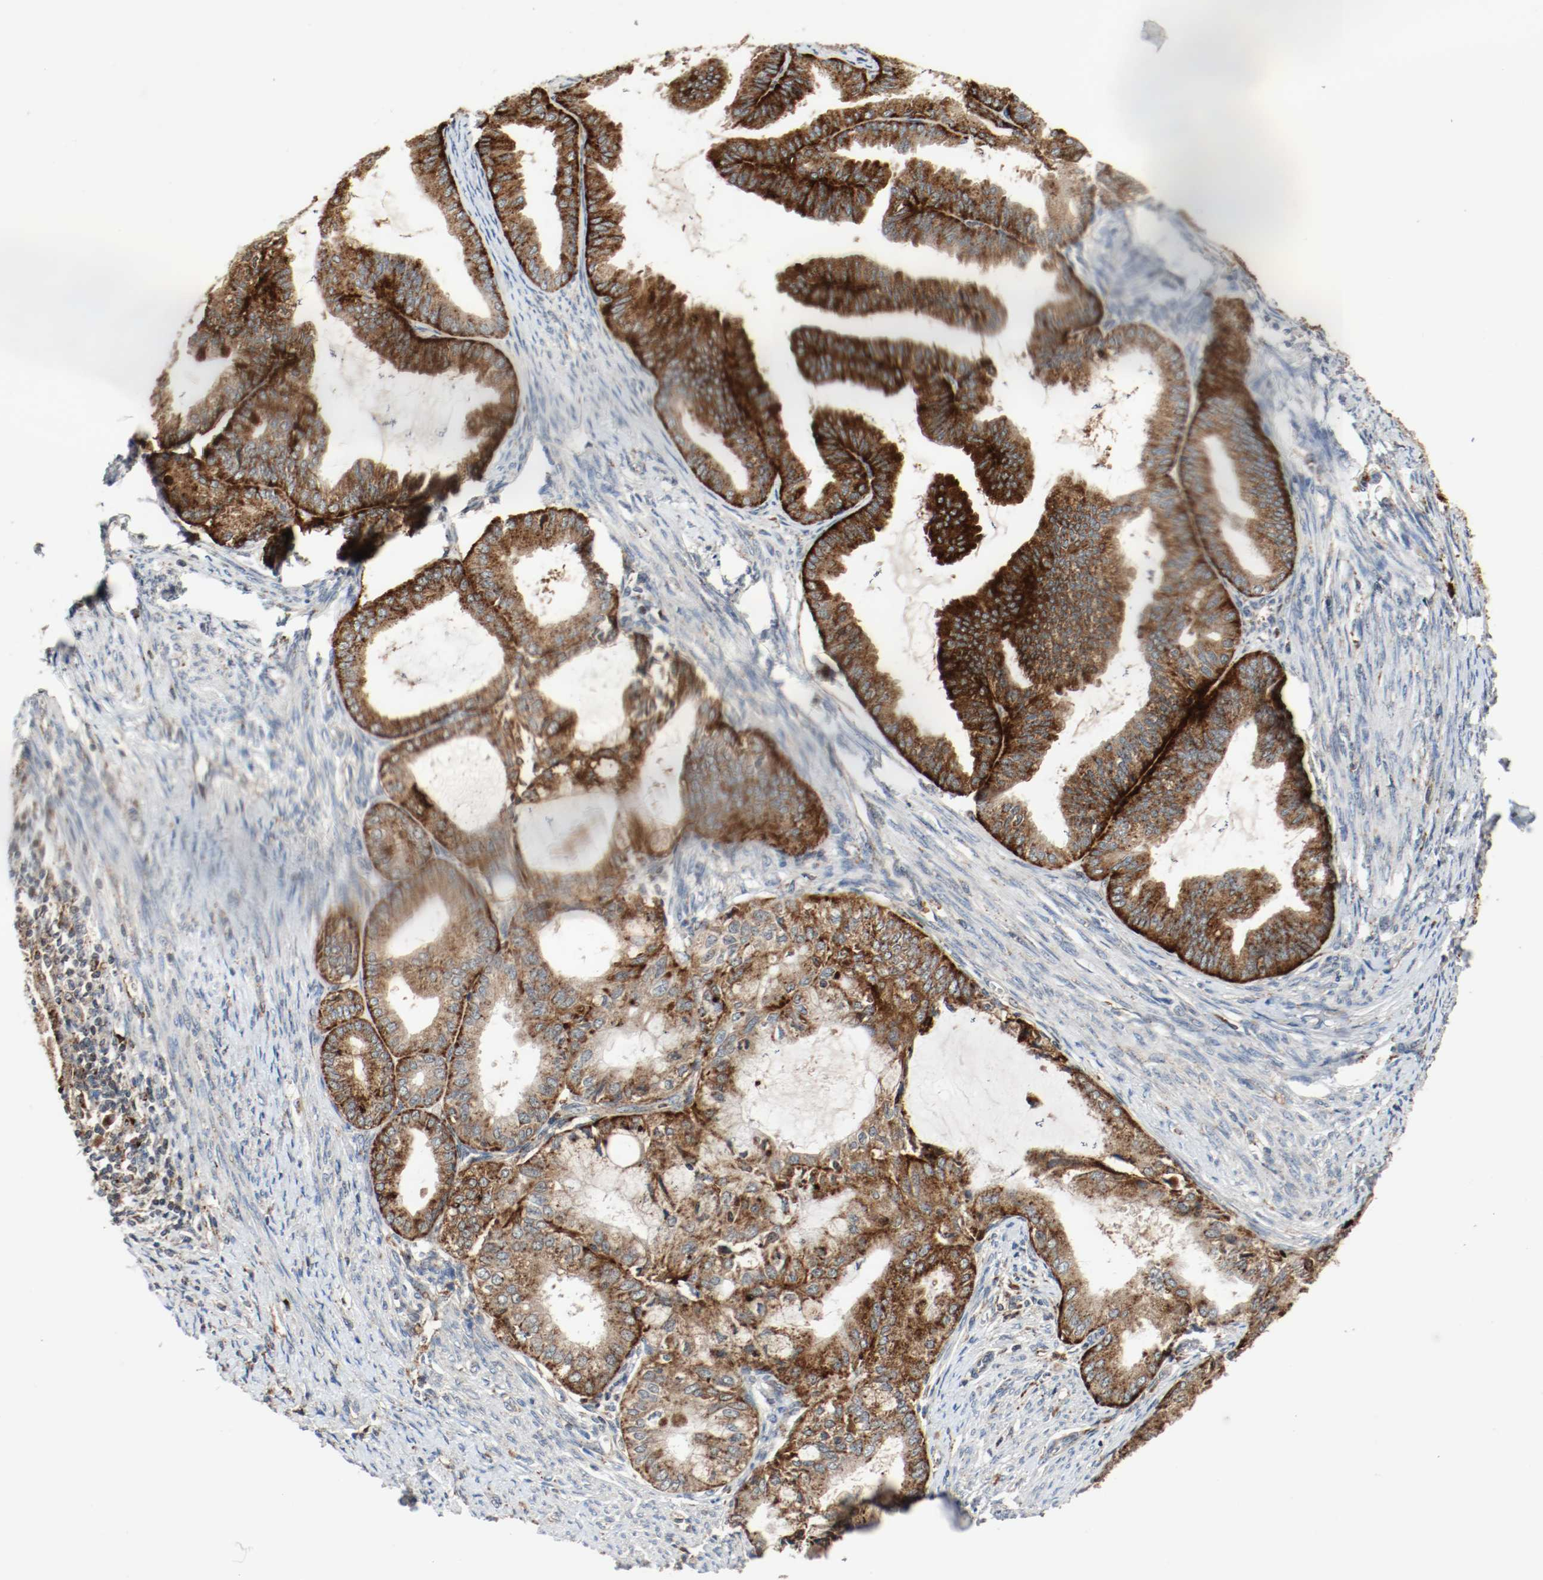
{"staining": {"intensity": "strong", "quantity": ">75%", "location": "cytoplasmic/membranous"}, "tissue": "endometrial cancer", "cell_type": "Tumor cells", "image_type": "cancer", "snomed": [{"axis": "morphology", "description": "Adenocarcinoma, NOS"}, {"axis": "topography", "description": "Endometrium"}], "caption": "Protein analysis of endometrial cancer (adenocarcinoma) tissue reveals strong cytoplasmic/membranous positivity in approximately >75% of tumor cells.", "gene": "LAMP2", "patient": {"sex": "female", "age": 86}}